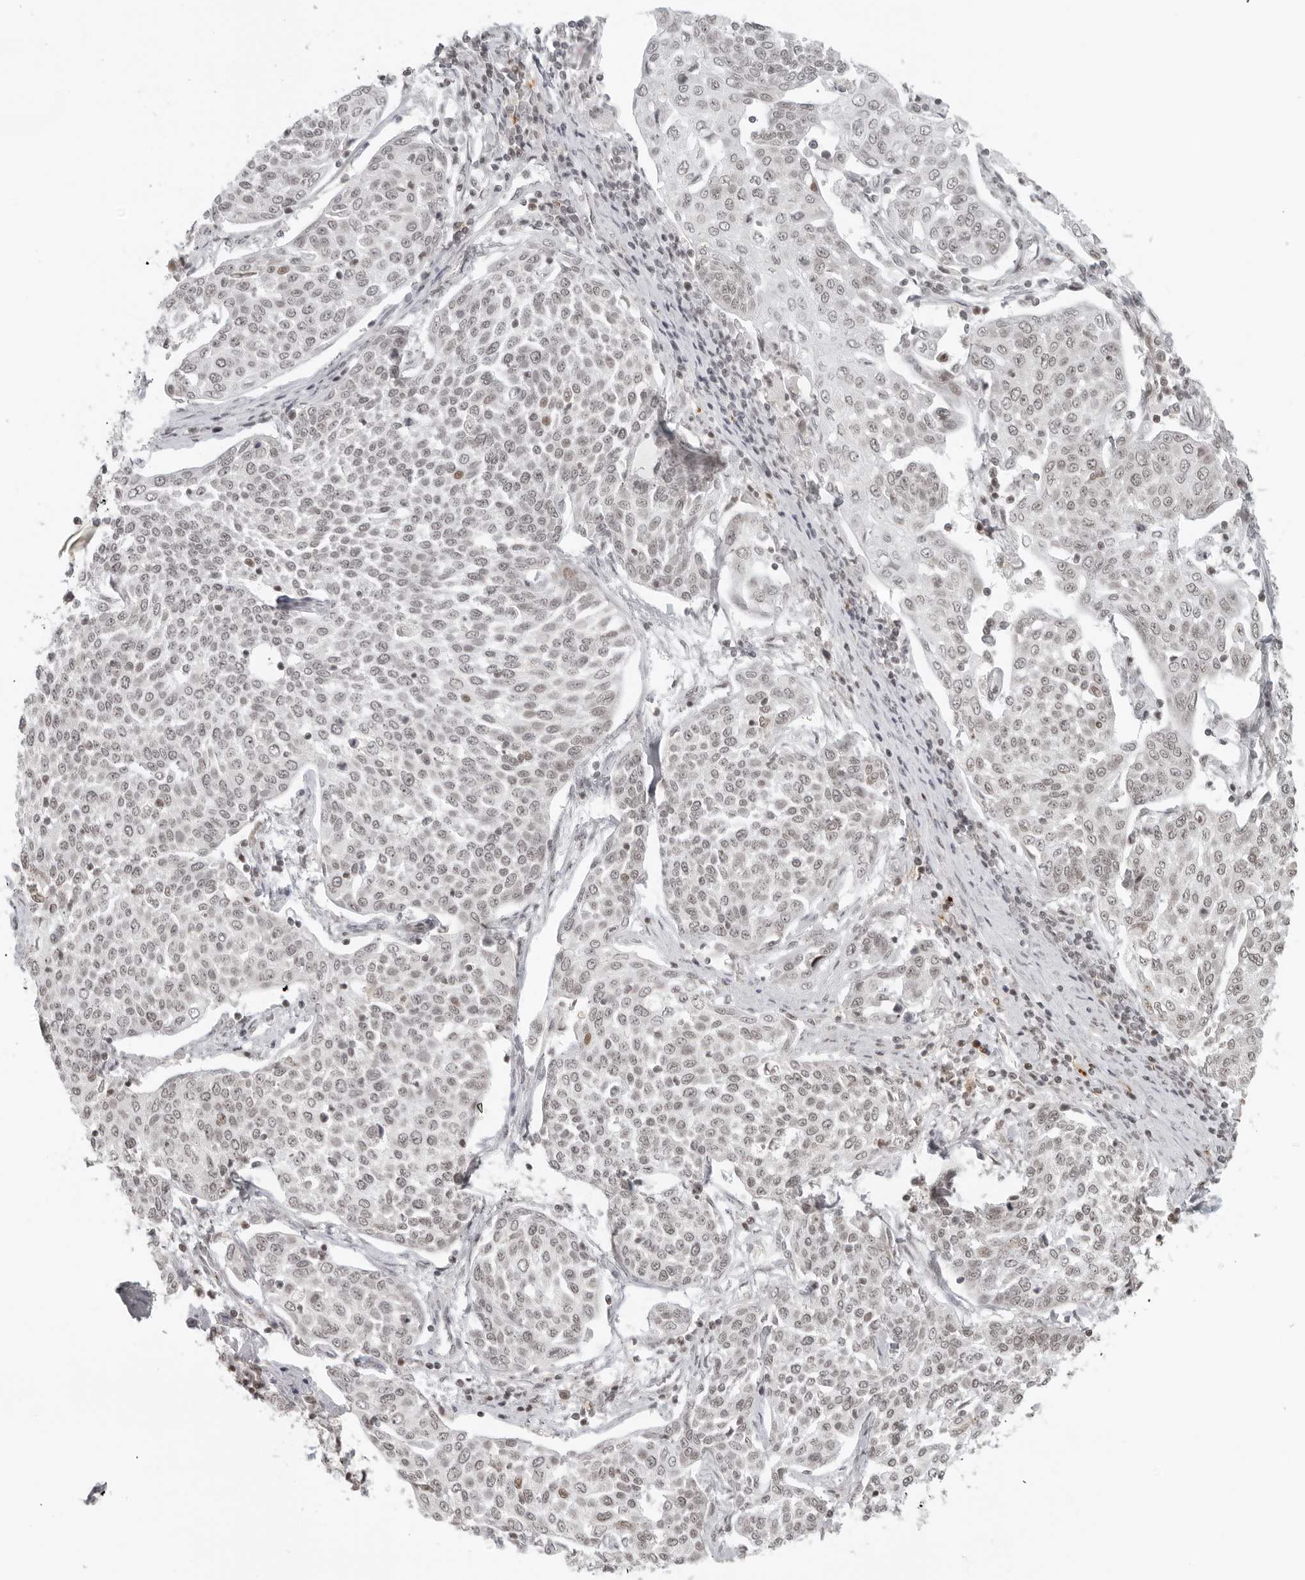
{"staining": {"intensity": "weak", "quantity": "25%-75%", "location": "nuclear"}, "tissue": "cervical cancer", "cell_type": "Tumor cells", "image_type": "cancer", "snomed": [{"axis": "morphology", "description": "Squamous cell carcinoma, NOS"}, {"axis": "topography", "description": "Cervix"}], "caption": "The histopathology image reveals staining of cervical cancer (squamous cell carcinoma), revealing weak nuclear protein positivity (brown color) within tumor cells. (DAB (3,3'-diaminobenzidine) = brown stain, brightfield microscopy at high magnification).", "gene": "ZNF407", "patient": {"sex": "female", "age": 34}}